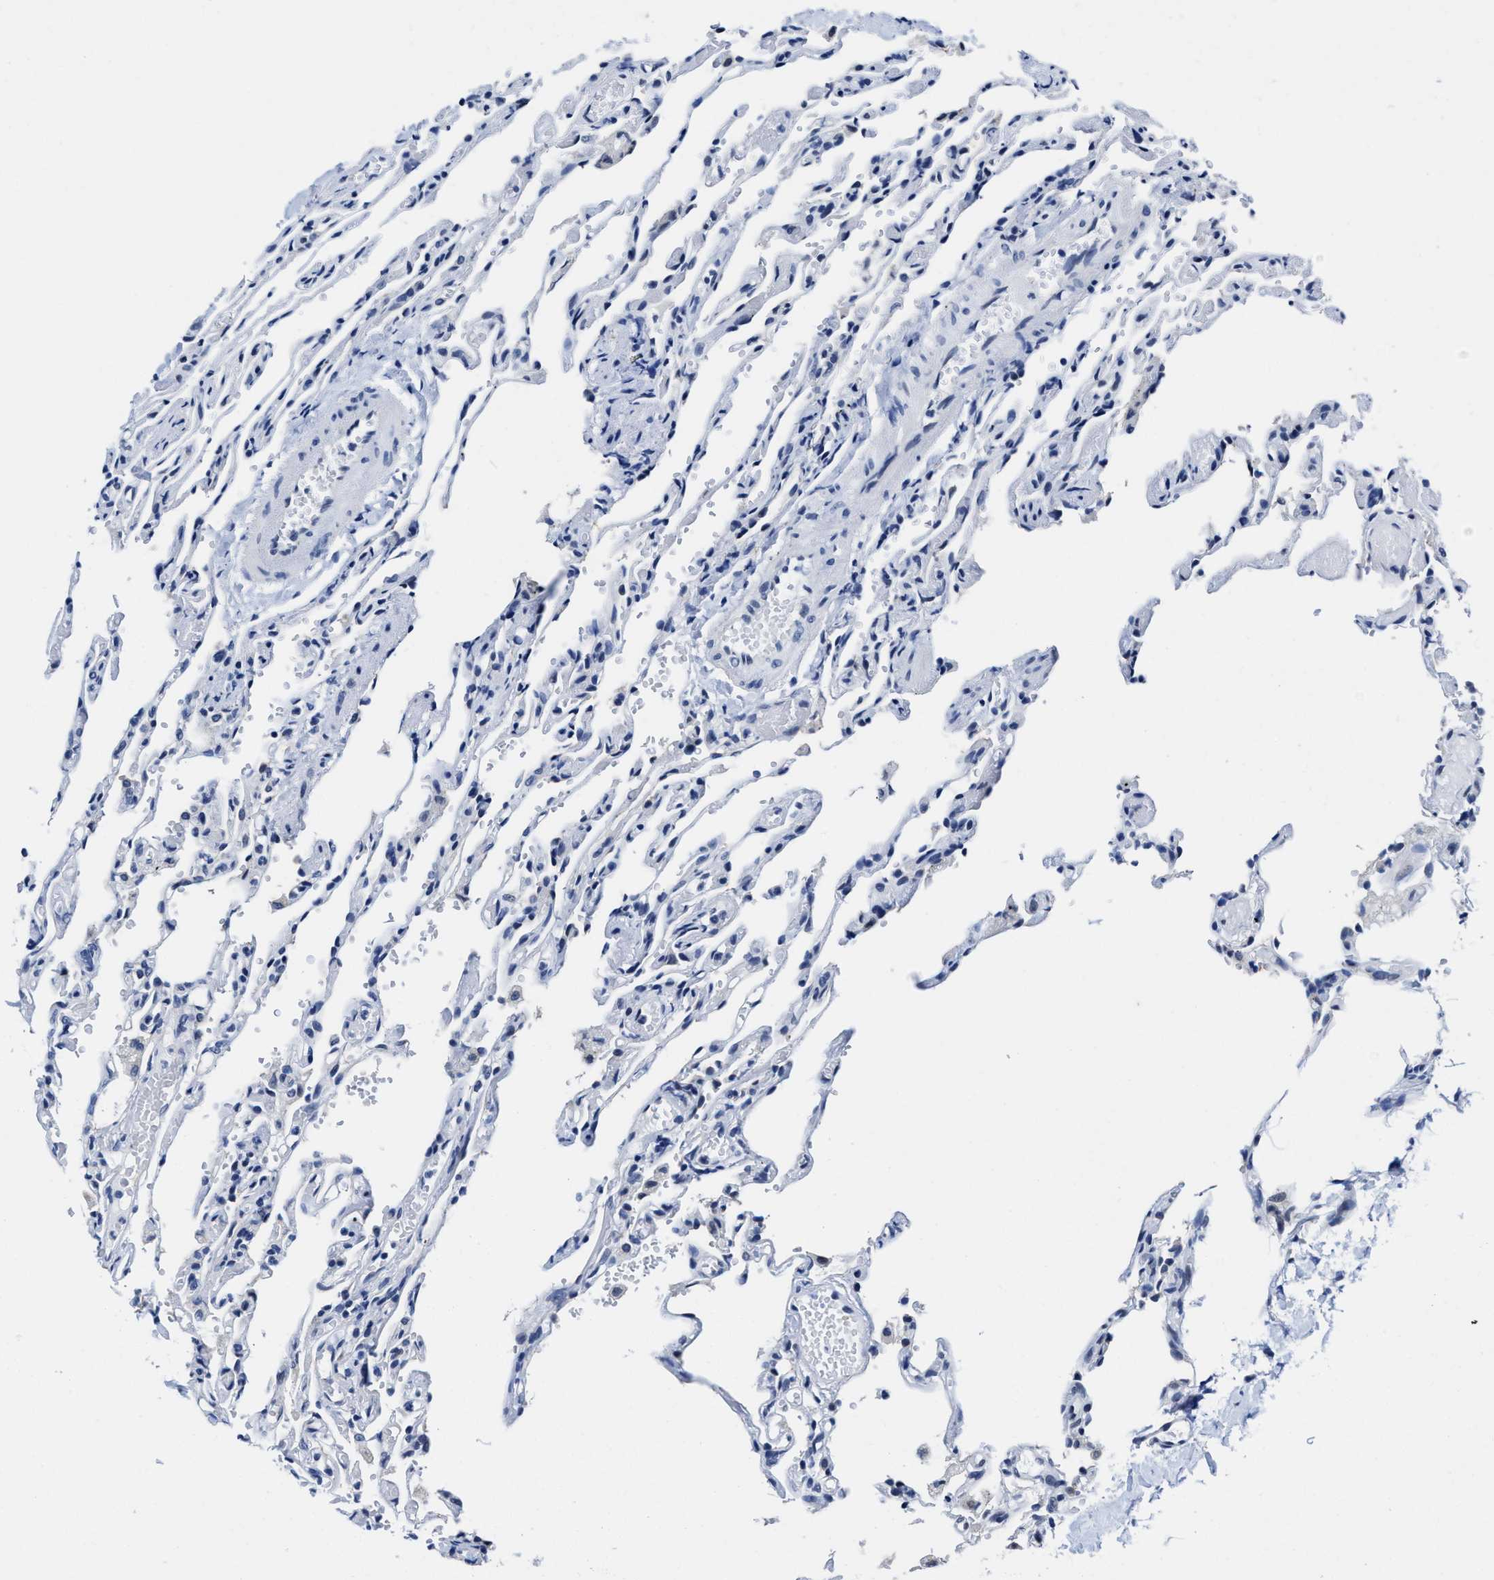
{"staining": {"intensity": "negative", "quantity": "none", "location": "none"}, "tissue": "lung", "cell_type": "Alveolar cells", "image_type": "normal", "snomed": [{"axis": "morphology", "description": "Normal tissue, NOS"}, {"axis": "topography", "description": "Lung"}], "caption": "A high-resolution histopathology image shows immunohistochemistry (IHC) staining of benign lung, which displays no significant expression in alveolar cells.", "gene": "HOOK1", "patient": {"sex": "male", "age": 21}}